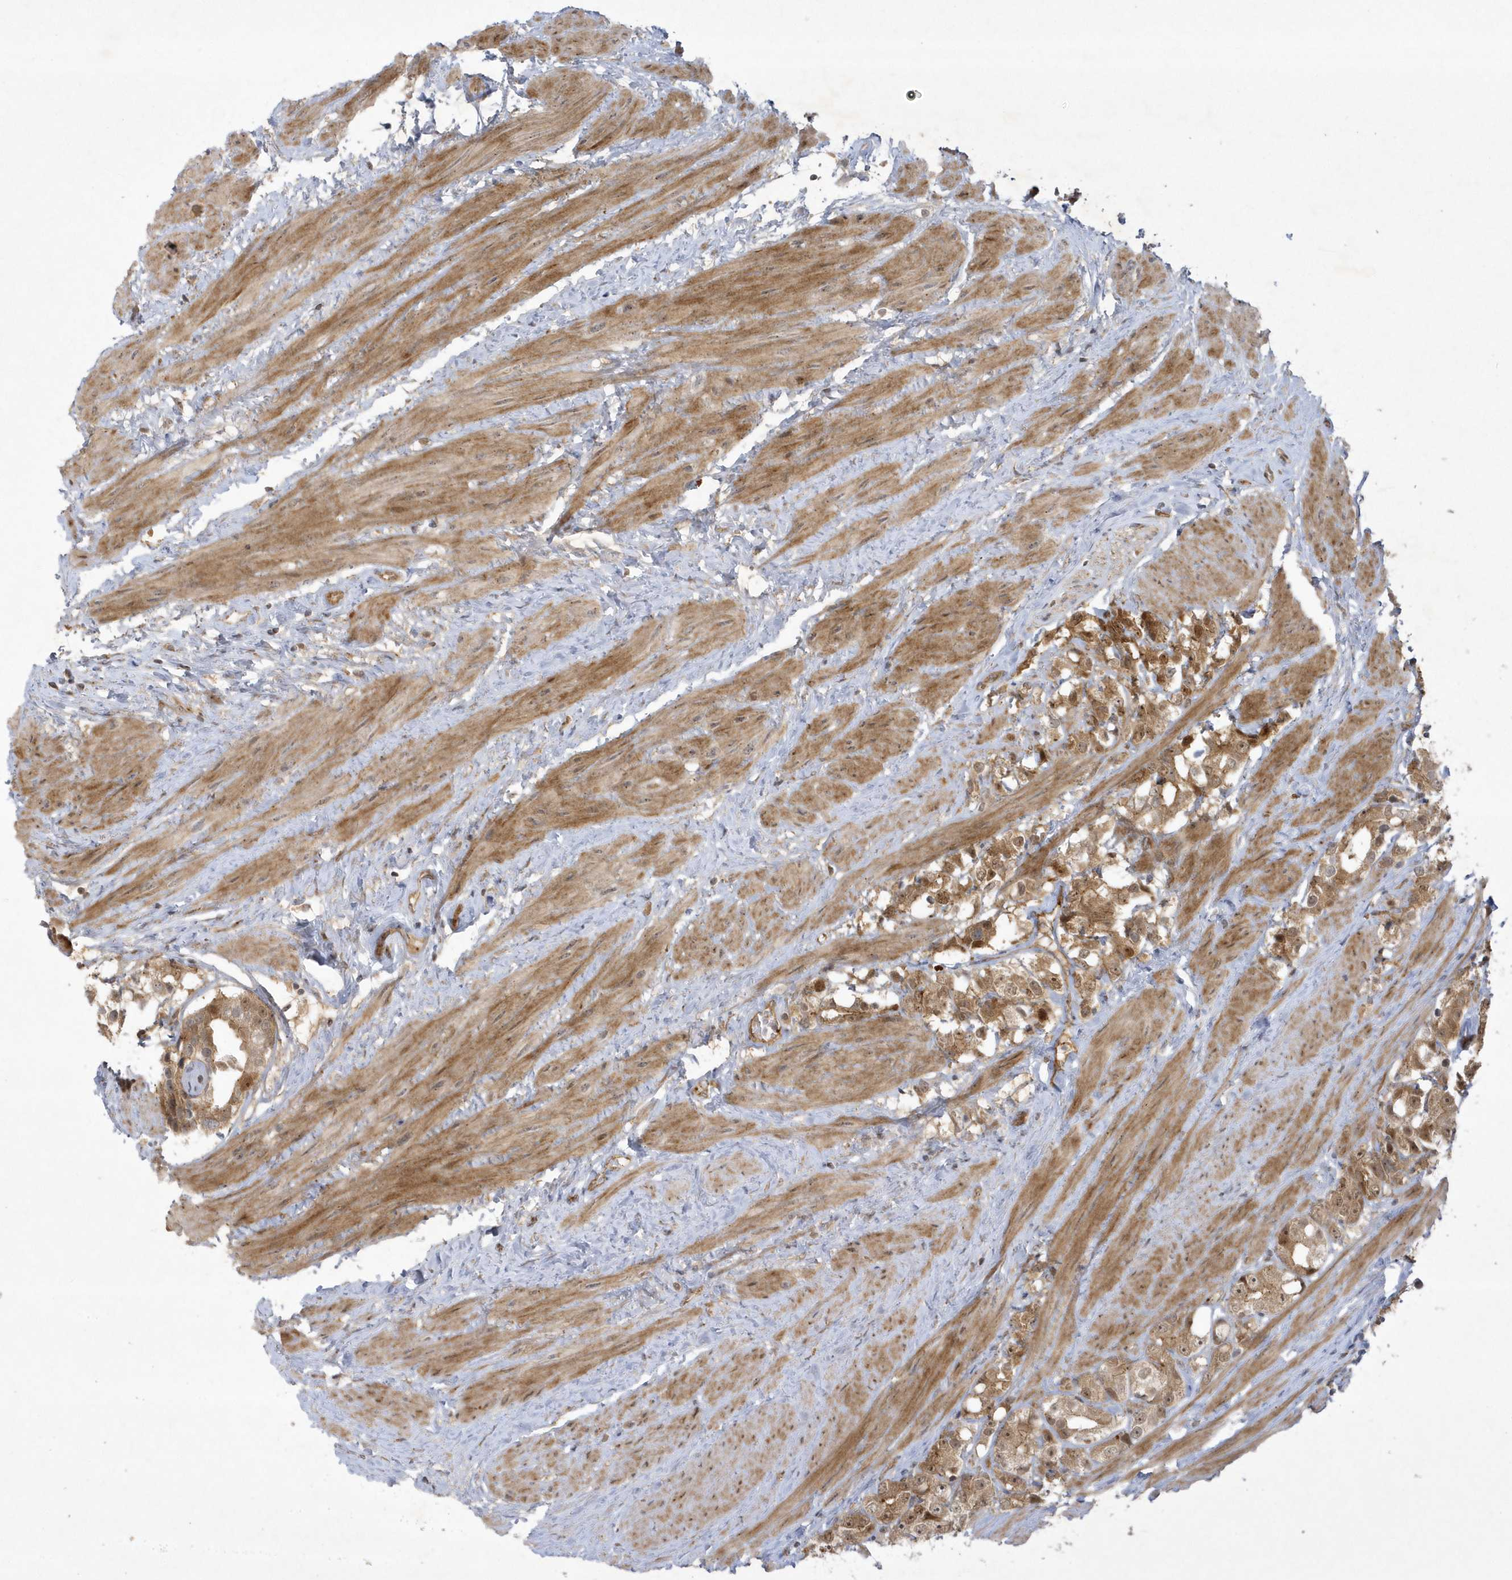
{"staining": {"intensity": "moderate", "quantity": ">75%", "location": "cytoplasmic/membranous,nuclear"}, "tissue": "prostate cancer", "cell_type": "Tumor cells", "image_type": "cancer", "snomed": [{"axis": "morphology", "description": "Adenocarcinoma, NOS"}, {"axis": "topography", "description": "Prostate"}], "caption": "The immunohistochemical stain highlights moderate cytoplasmic/membranous and nuclear staining in tumor cells of prostate cancer tissue.", "gene": "NAF1", "patient": {"sex": "male", "age": 79}}